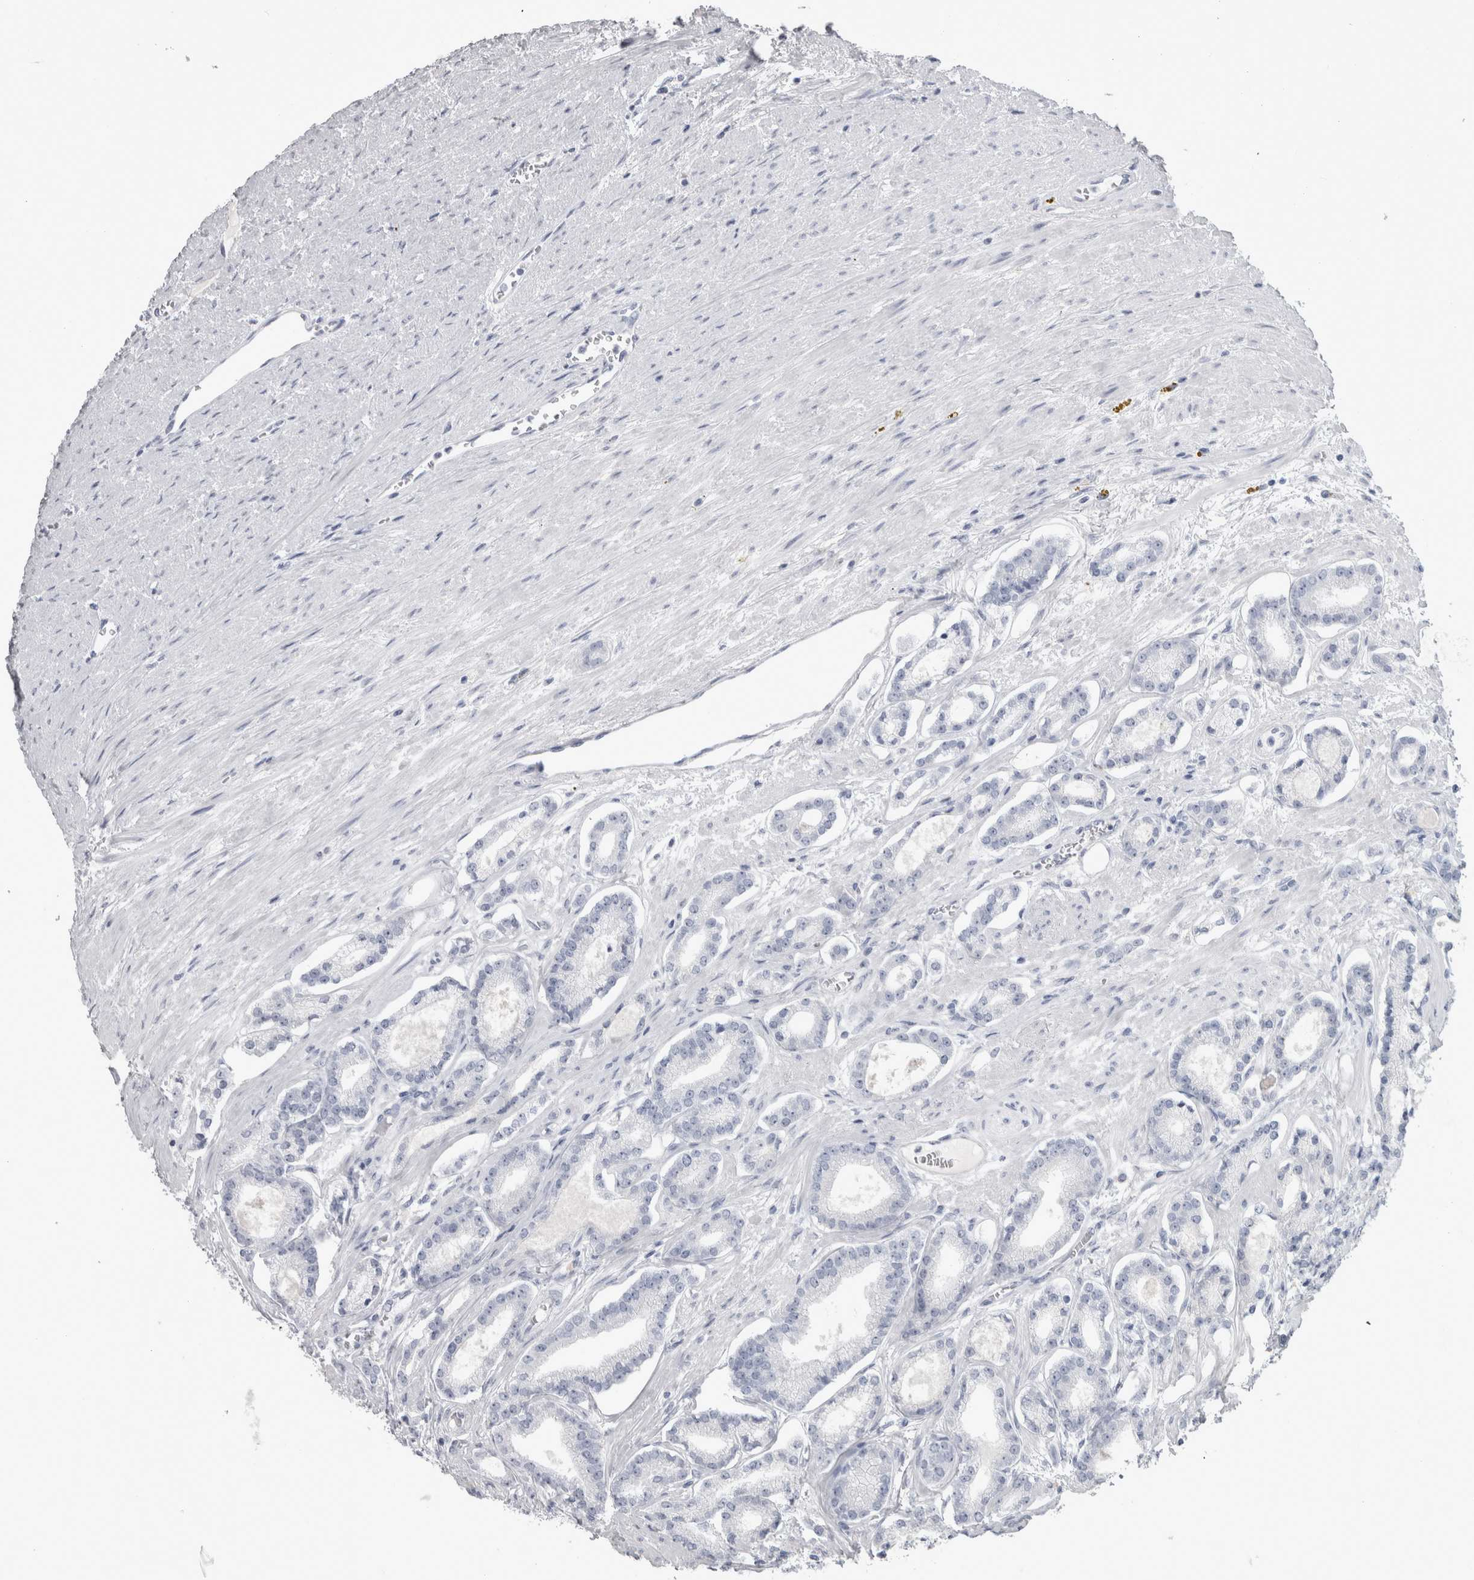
{"staining": {"intensity": "negative", "quantity": "none", "location": "none"}, "tissue": "prostate cancer", "cell_type": "Tumor cells", "image_type": "cancer", "snomed": [{"axis": "morphology", "description": "Adenocarcinoma, Low grade"}, {"axis": "topography", "description": "Prostate"}], "caption": "High power microscopy image of an immunohistochemistry photomicrograph of adenocarcinoma (low-grade) (prostate), revealing no significant expression in tumor cells.", "gene": "ADAM2", "patient": {"sex": "male", "age": 60}}